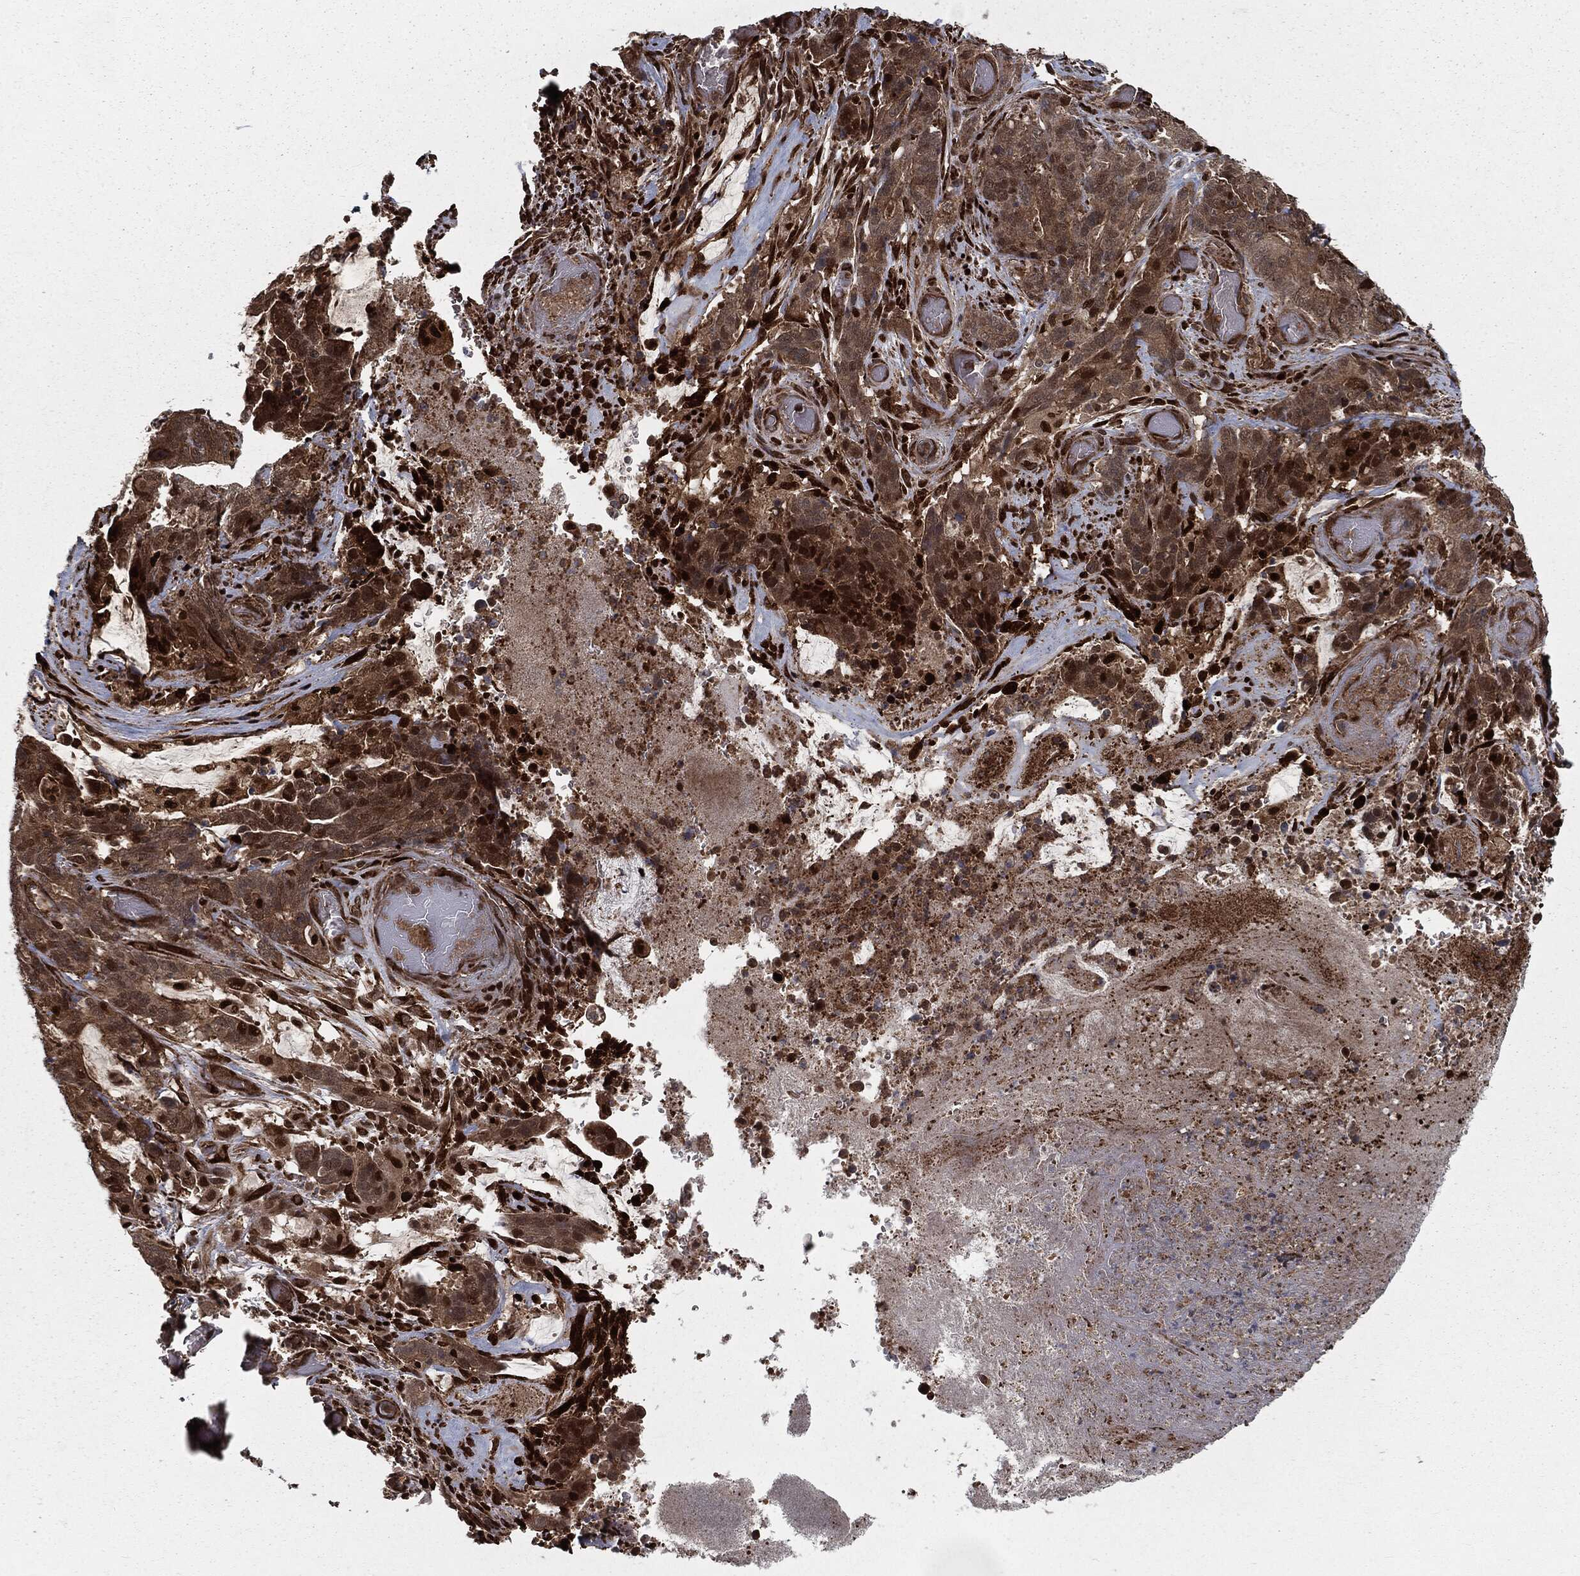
{"staining": {"intensity": "strong", "quantity": "<25%", "location": "cytoplasmic/membranous,nuclear"}, "tissue": "stomach cancer", "cell_type": "Tumor cells", "image_type": "cancer", "snomed": [{"axis": "morphology", "description": "Normal tissue, NOS"}, {"axis": "morphology", "description": "Adenocarcinoma, NOS"}, {"axis": "topography", "description": "Stomach"}], "caption": "Approximately <25% of tumor cells in human adenocarcinoma (stomach) reveal strong cytoplasmic/membranous and nuclear protein staining as visualized by brown immunohistochemical staining.", "gene": "RANBP9", "patient": {"sex": "female", "age": 64}}